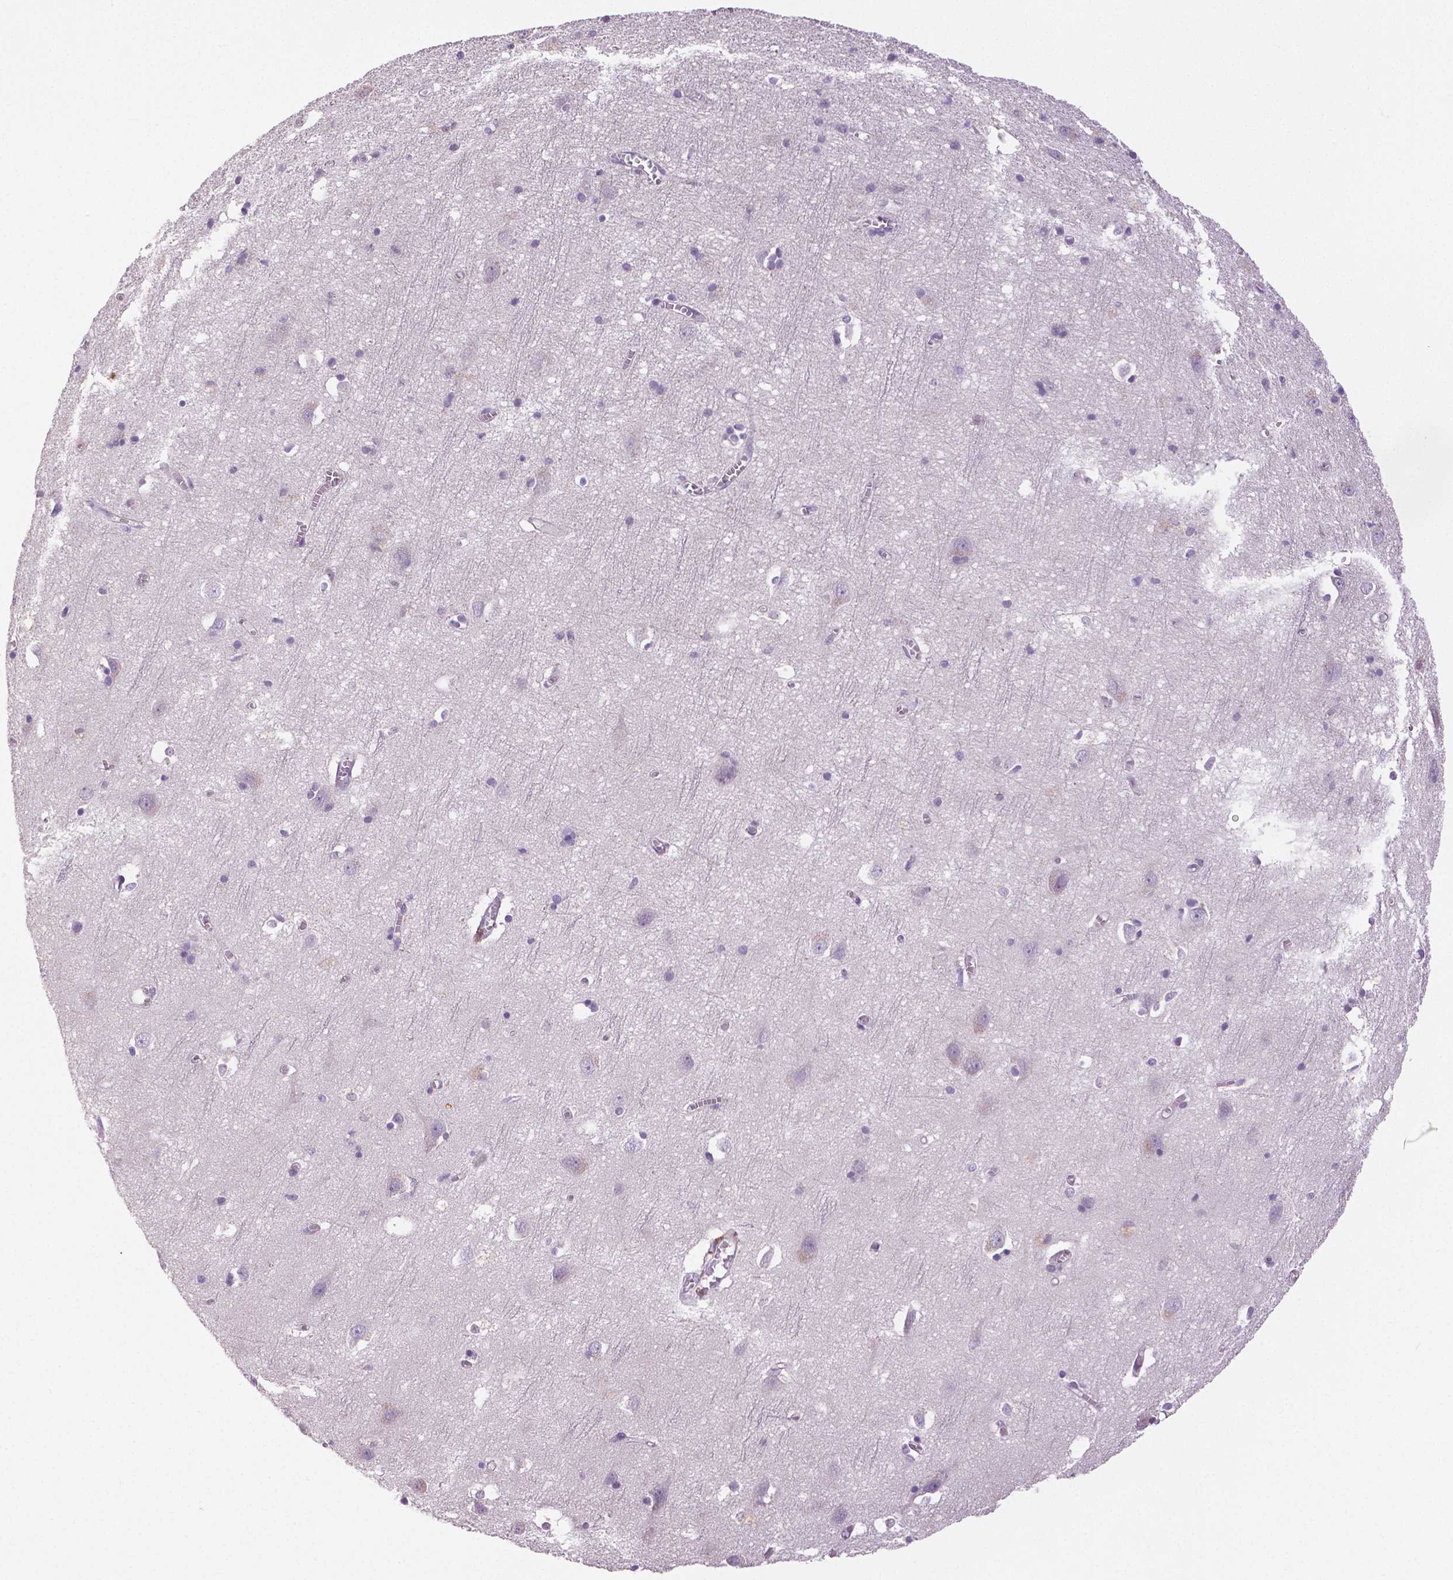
{"staining": {"intensity": "negative", "quantity": "none", "location": "none"}, "tissue": "cerebral cortex", "cell_type": "Endothelial cells", "image_type": "normal", "snomed": [{"axis": "morphology", "description": "Normal tissue, NOS"}, {"axis": "topography", "description": "Cerebral cortex"}], "caption": "Protein analysis of unremarkable cerebral cortex exhibits no significant staining in endothelial cells.", "gene": "DNAH12", "patient": {"sex": "male", "age": 70}}